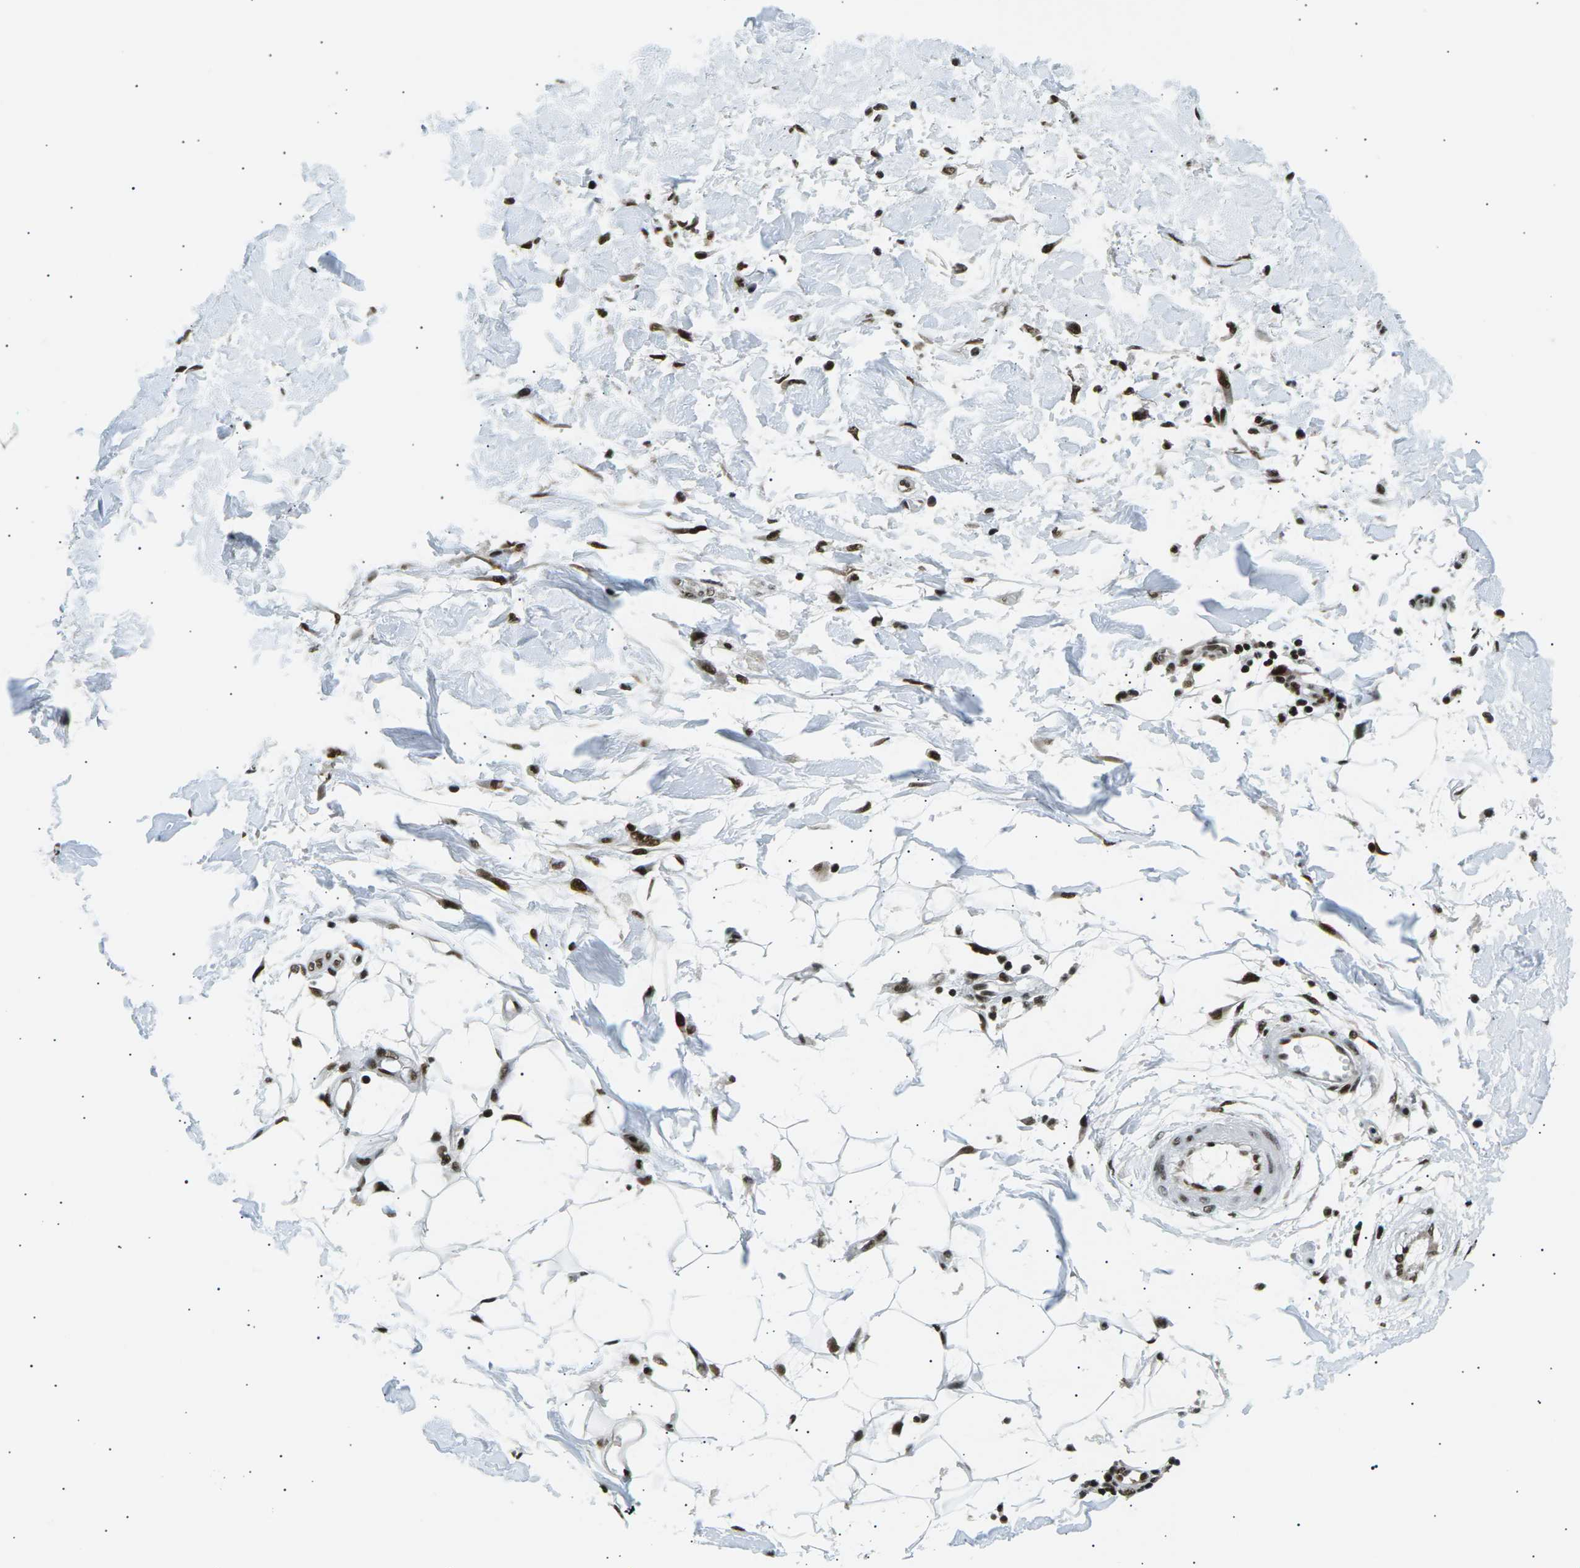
{"staining": {"intensity": "strong", "quantity": ">75%", "location": "nuclear"}, "tissue": "adipose tissue", "cell_type": "Adipocytes", "image_type": "normal", "snomed": [{"axis": "morphology", "description": "Normal tissue, NOS"}, {"axis": "morphology", "description": "Squamous cell carcinoma, NOS"}, {"axis": "topography", "description": "Skin"}, {"axis": "topography", "description": "Peripheral nerve tissue"}], "caption": "High-power microscopy captured an IHC image of unremarkable adipose tissue, revealing strong nuclear staining in about >75% of adipocytes. The staining was performed using DAB, with brown indicating positive protein expression. Nuclei are stained blue with hematoxylin.", "gene": "RPA2", "patient": {"sex": "male", "age": 83}}